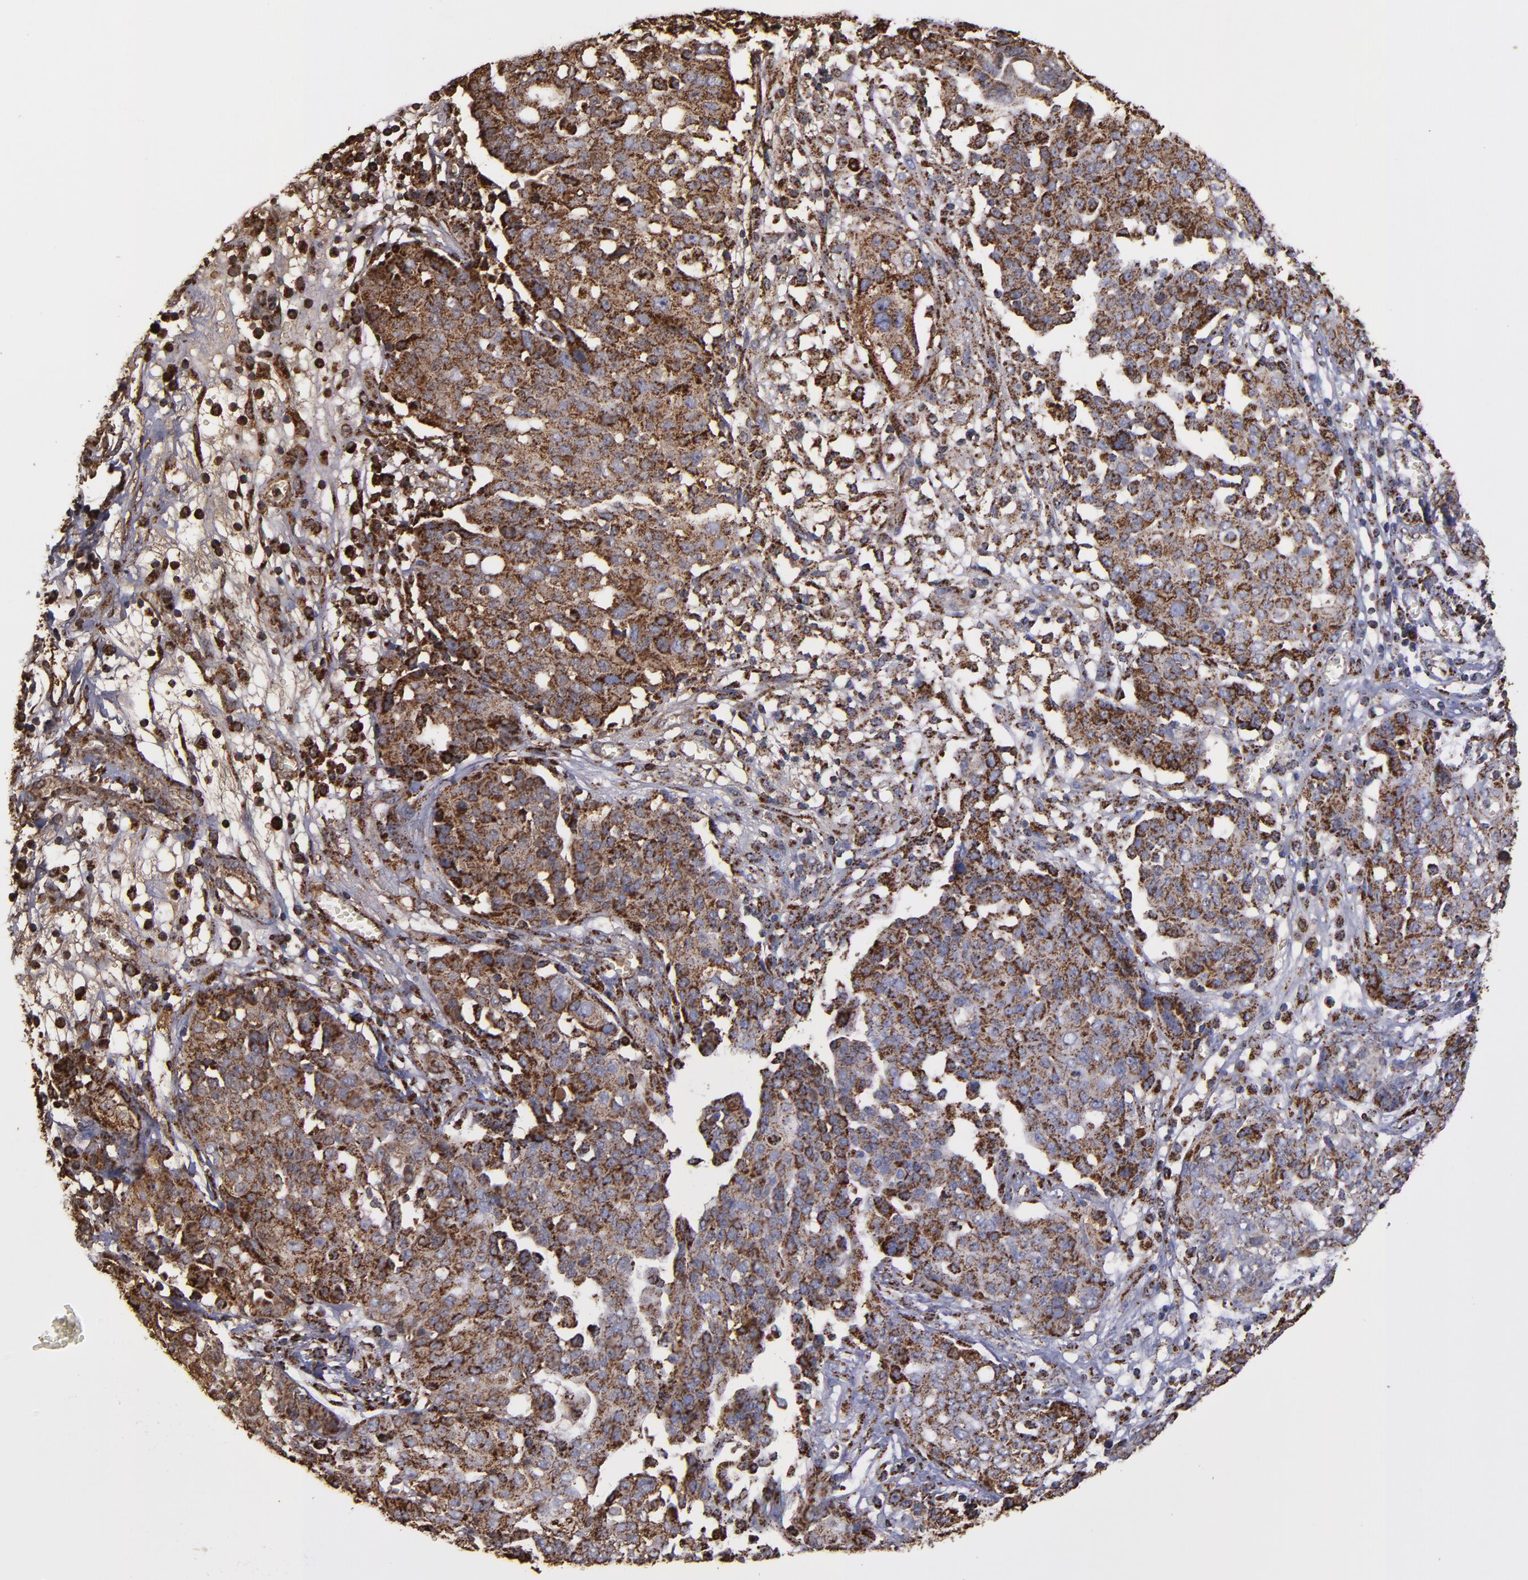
{"staining": {"intensity": "moderate", "quantity": ">75%", "location": "cytoplasmic/membranous"}, "tissue": "ovarian cancer", "cell_type": "Tumor cells", "image_type": "cancer", "snomed": [{"axis": "morphology", "description": "Cystadenocarcinoma, serous, NOS"}, {"axis": "topography", "description": "Soft tissue"}, {"axis": "topography", "description": "Ovary"}], "caption": "Ovarian cancer (serous cystadenocarcinoma) stained with a protein marker reveals moderate staining in tumor cells.", "gene": "SOD2", "patient": {"sex": "female", "age": 57}}